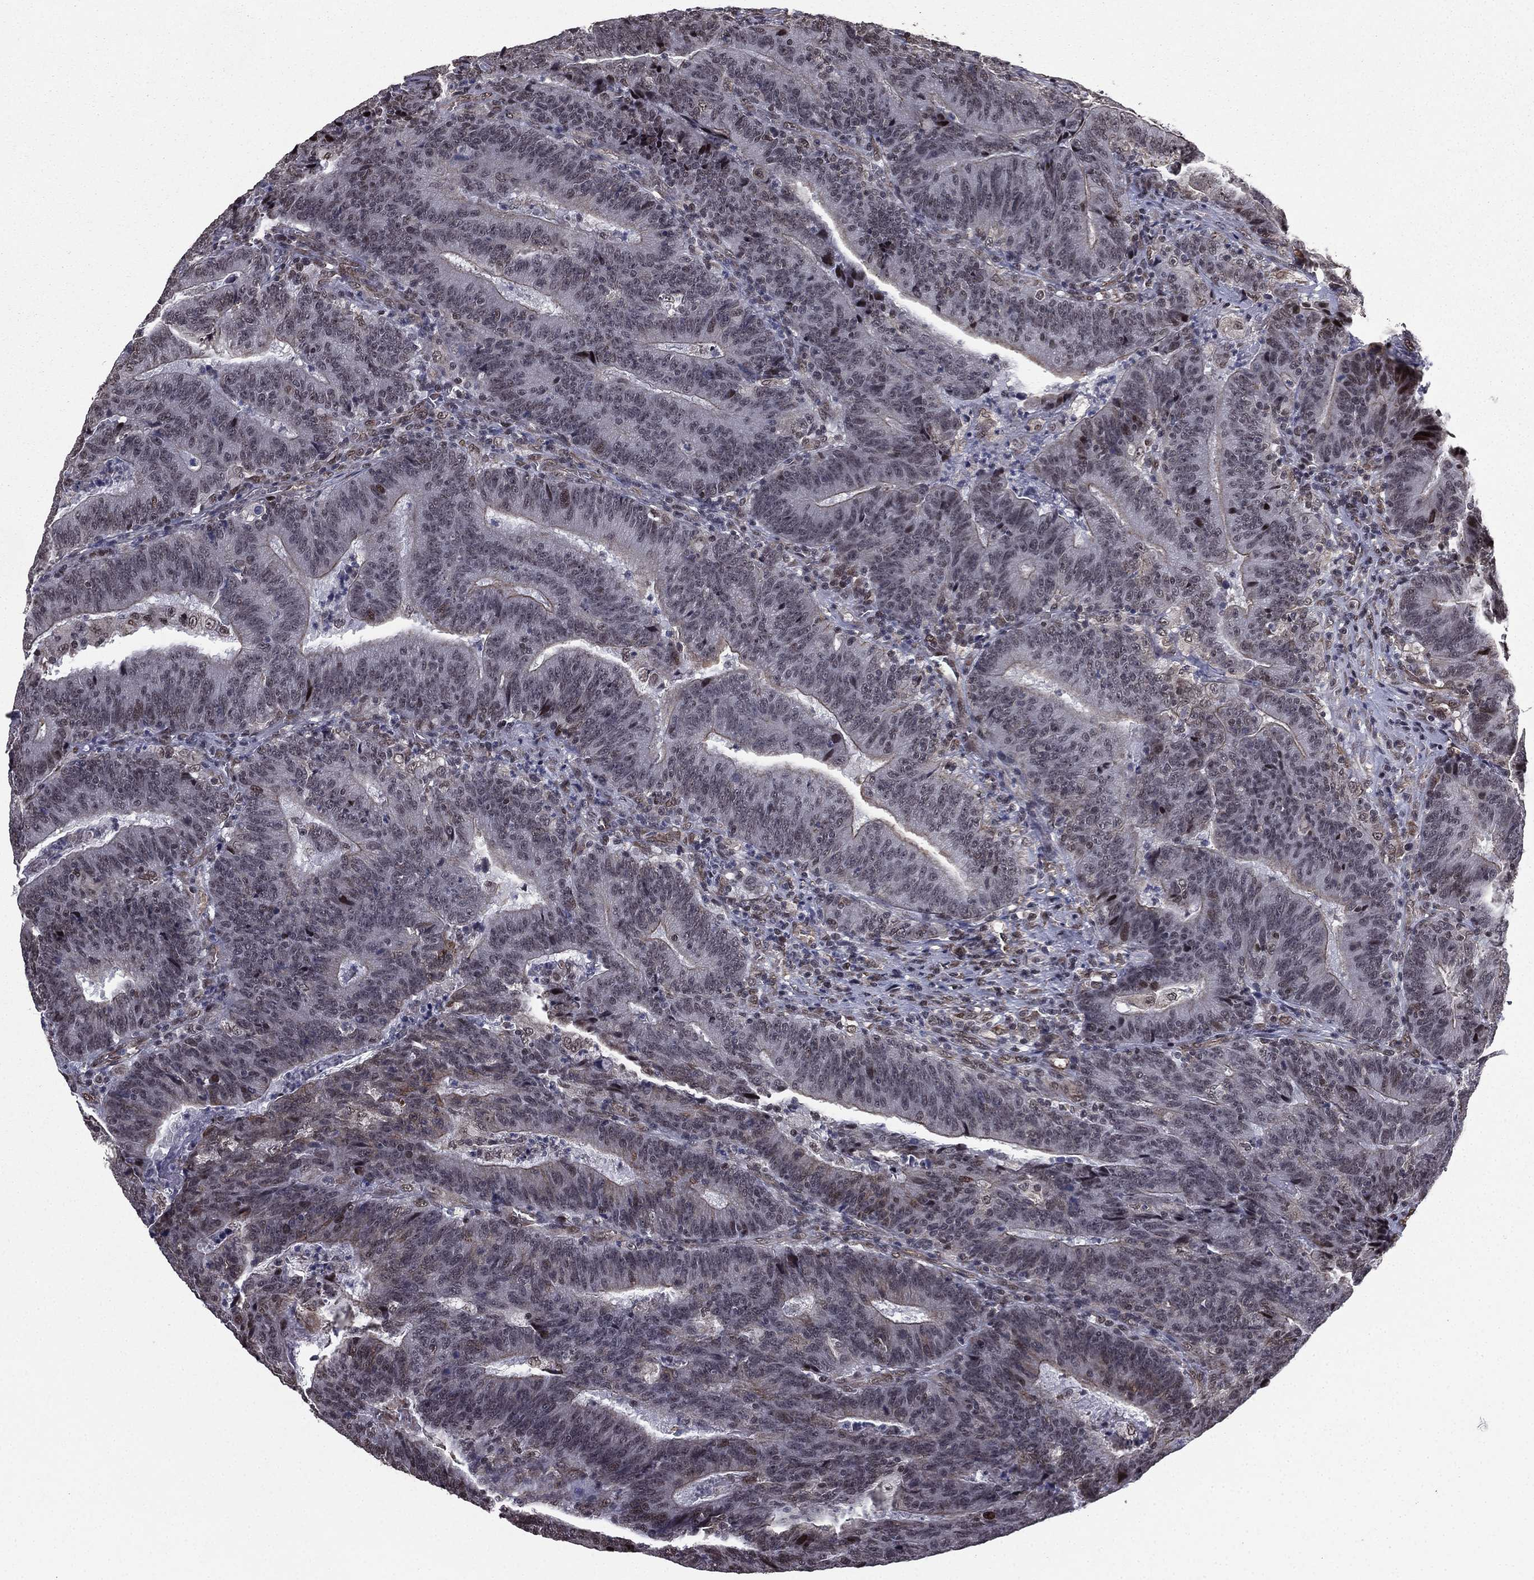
{"staining": {"intensity": "weak", "quantity": "<25%", "location": "cytoplasmic/membranous"}, "tissue": "colorectal cancer", "cell_type": "Tumor cells", "image_type": "cancer", "snomed": [{"axis": "morphology", "description": "Adenocarcinoma, NOS"}, {"axis": "topography", "description": "Colon"}], "caption": "Image shows no significant protein expression in tumor cells of colorectal cancer.", "gene": "RARB", "patient": {"sex": "female", "age": 75}}